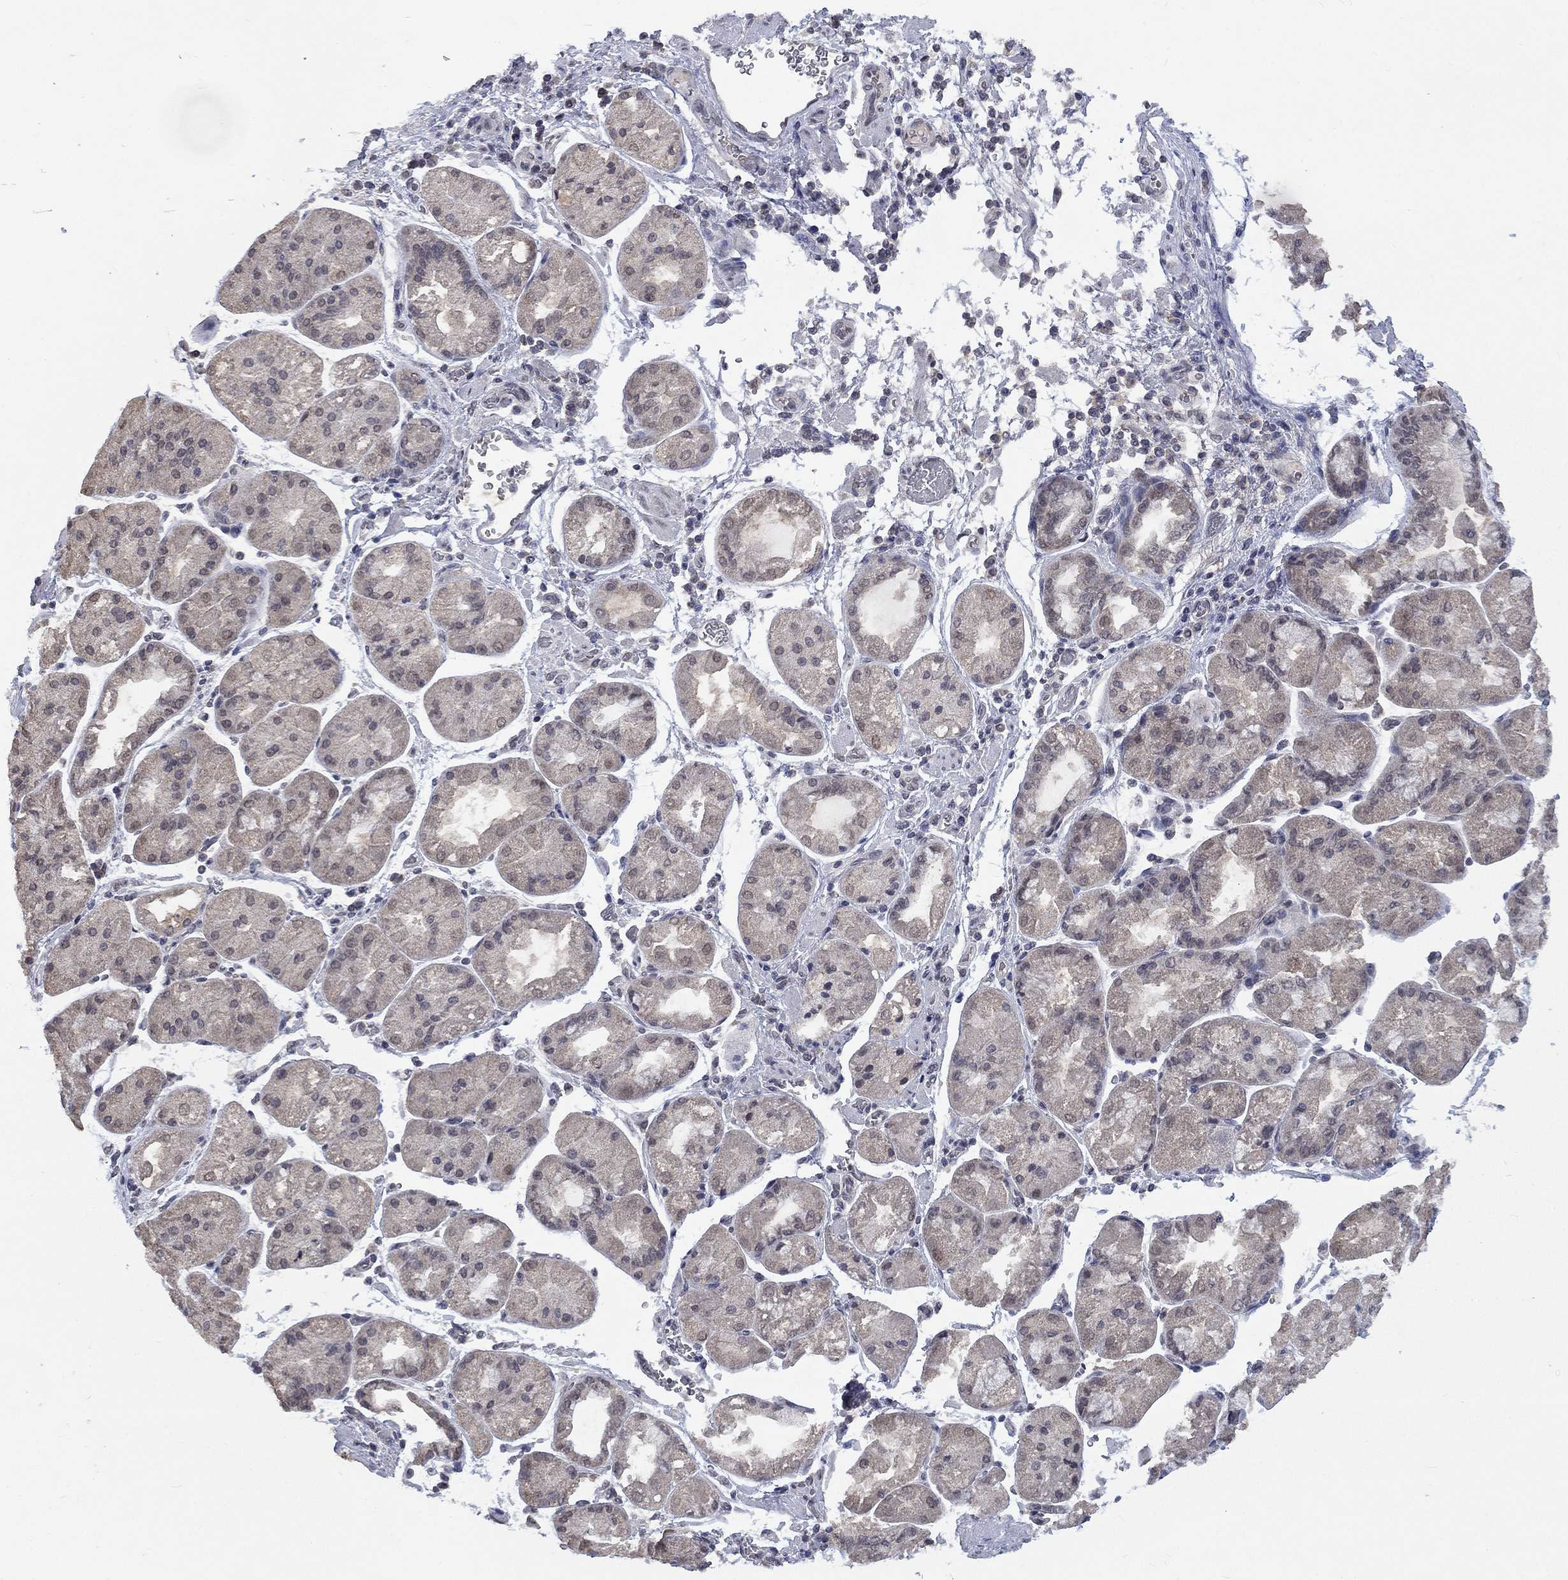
{"staining": {"intensity": "negative", "quantity": "none", "location": "none"}, "tissue": "stomach cancer", "cell_type": "Tumor cells", "image_type": "cancer", "snomed": [{"axis": "morphology", "description": "Adenocarcinoma, NOS"}, {"axis": "topography", "description": "Stomach"}], "caption": "An image of human stomach cancer (adenocarcinoma) is negative for staining in tumor cells. (Brightfield microscopy of DAB (3,3'-diaminobenzidine) IHC at high magnification).", "gene": "SPATA33", "patient": {"sex": "female", "age": 57}}